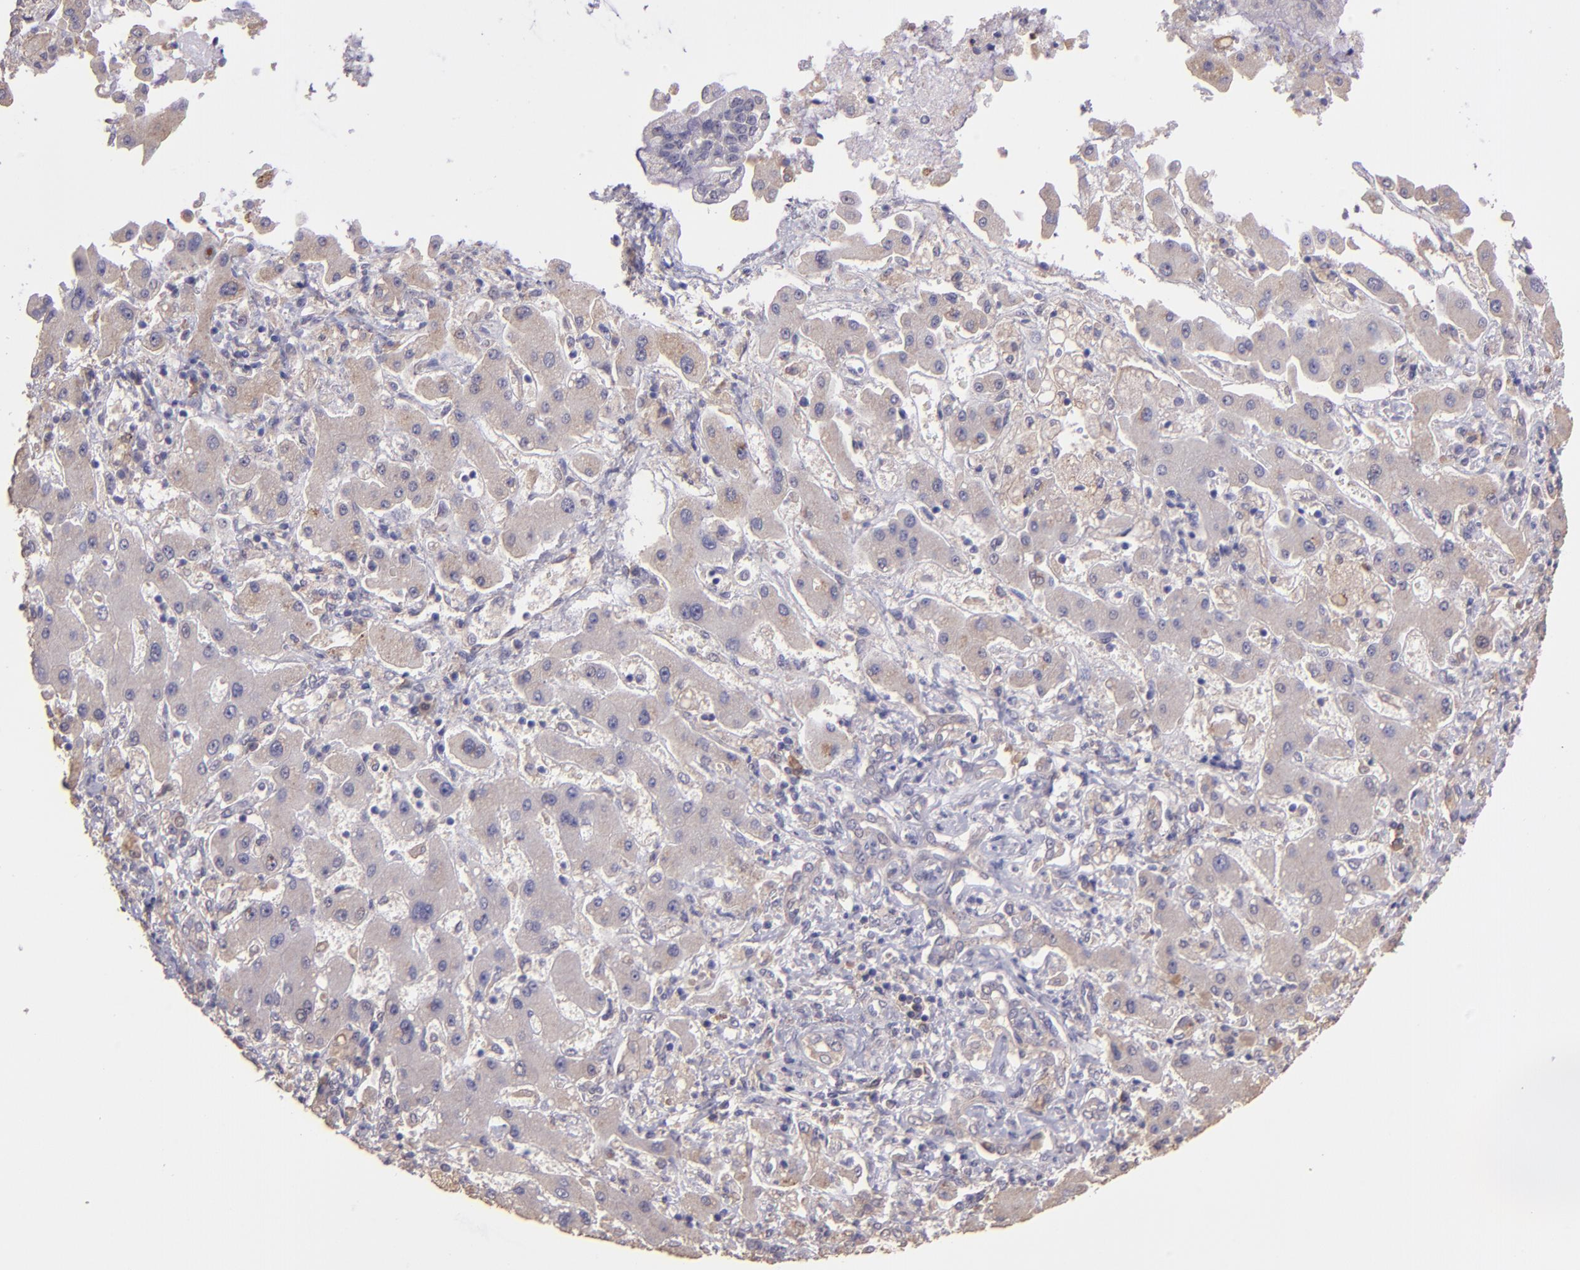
{"staining": {"intensity": "weak", "quantity": ">75%", "location": "cytoplasmic/membranous"}, "tissue": "liver cancer", "cell_type": "Tumor cells", "image_type": "cancer", "snomed": [{"axis": "morphology", "description": "Cholangiocarcinoma"}, {"axis": "topography", "description": "Liver"}], "caption": "A histopathology image showing weak cytoplasmic/membranous staining in approximately >75% of tumor cells in liver cholangiocarcinoma, as visualized by brown immunohistochemical staining.", "gene": "PAPPA", "patient": {"sex": "male", "age": 50}}